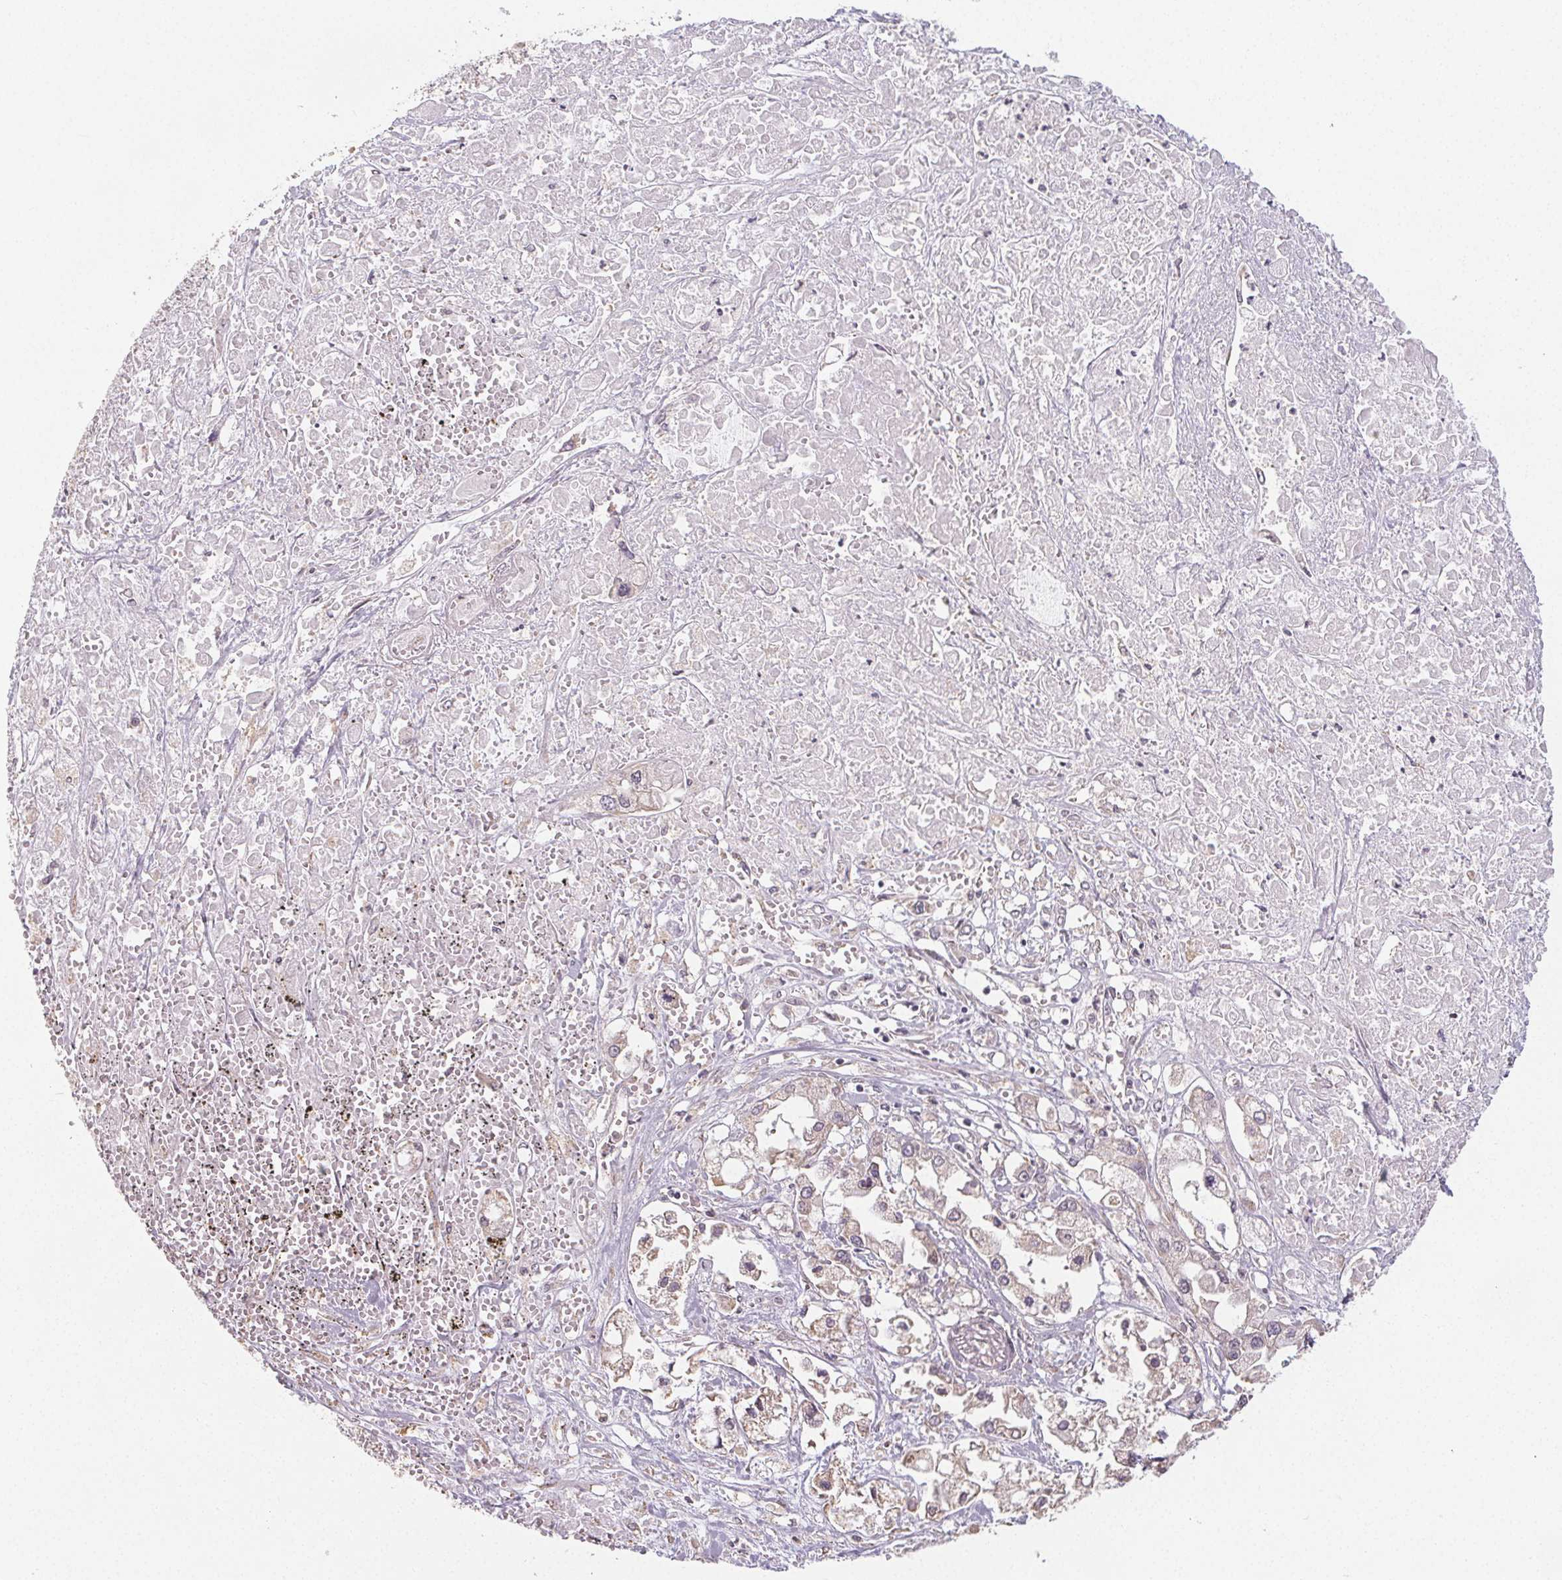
{"staining": {"intensity": "negative", "quantity": "none", "location": "none"}, "tissue": "pancreatic cancer", "cell_type": "Tumor cells", "image_type": "cancer", "snomed": [{"axis": "morphology", "description": "Adenocarcinoma, NOS"}, {"axis": "topography", "description": "Pancreas"}], "caption": "The immunohistochemistry (IHC) histopathology image has no significant staining in tumor cells of pancreatic cancer tissue.", "gene": "SLC26A2", "patient": {"sex": "male", "age": 71}}